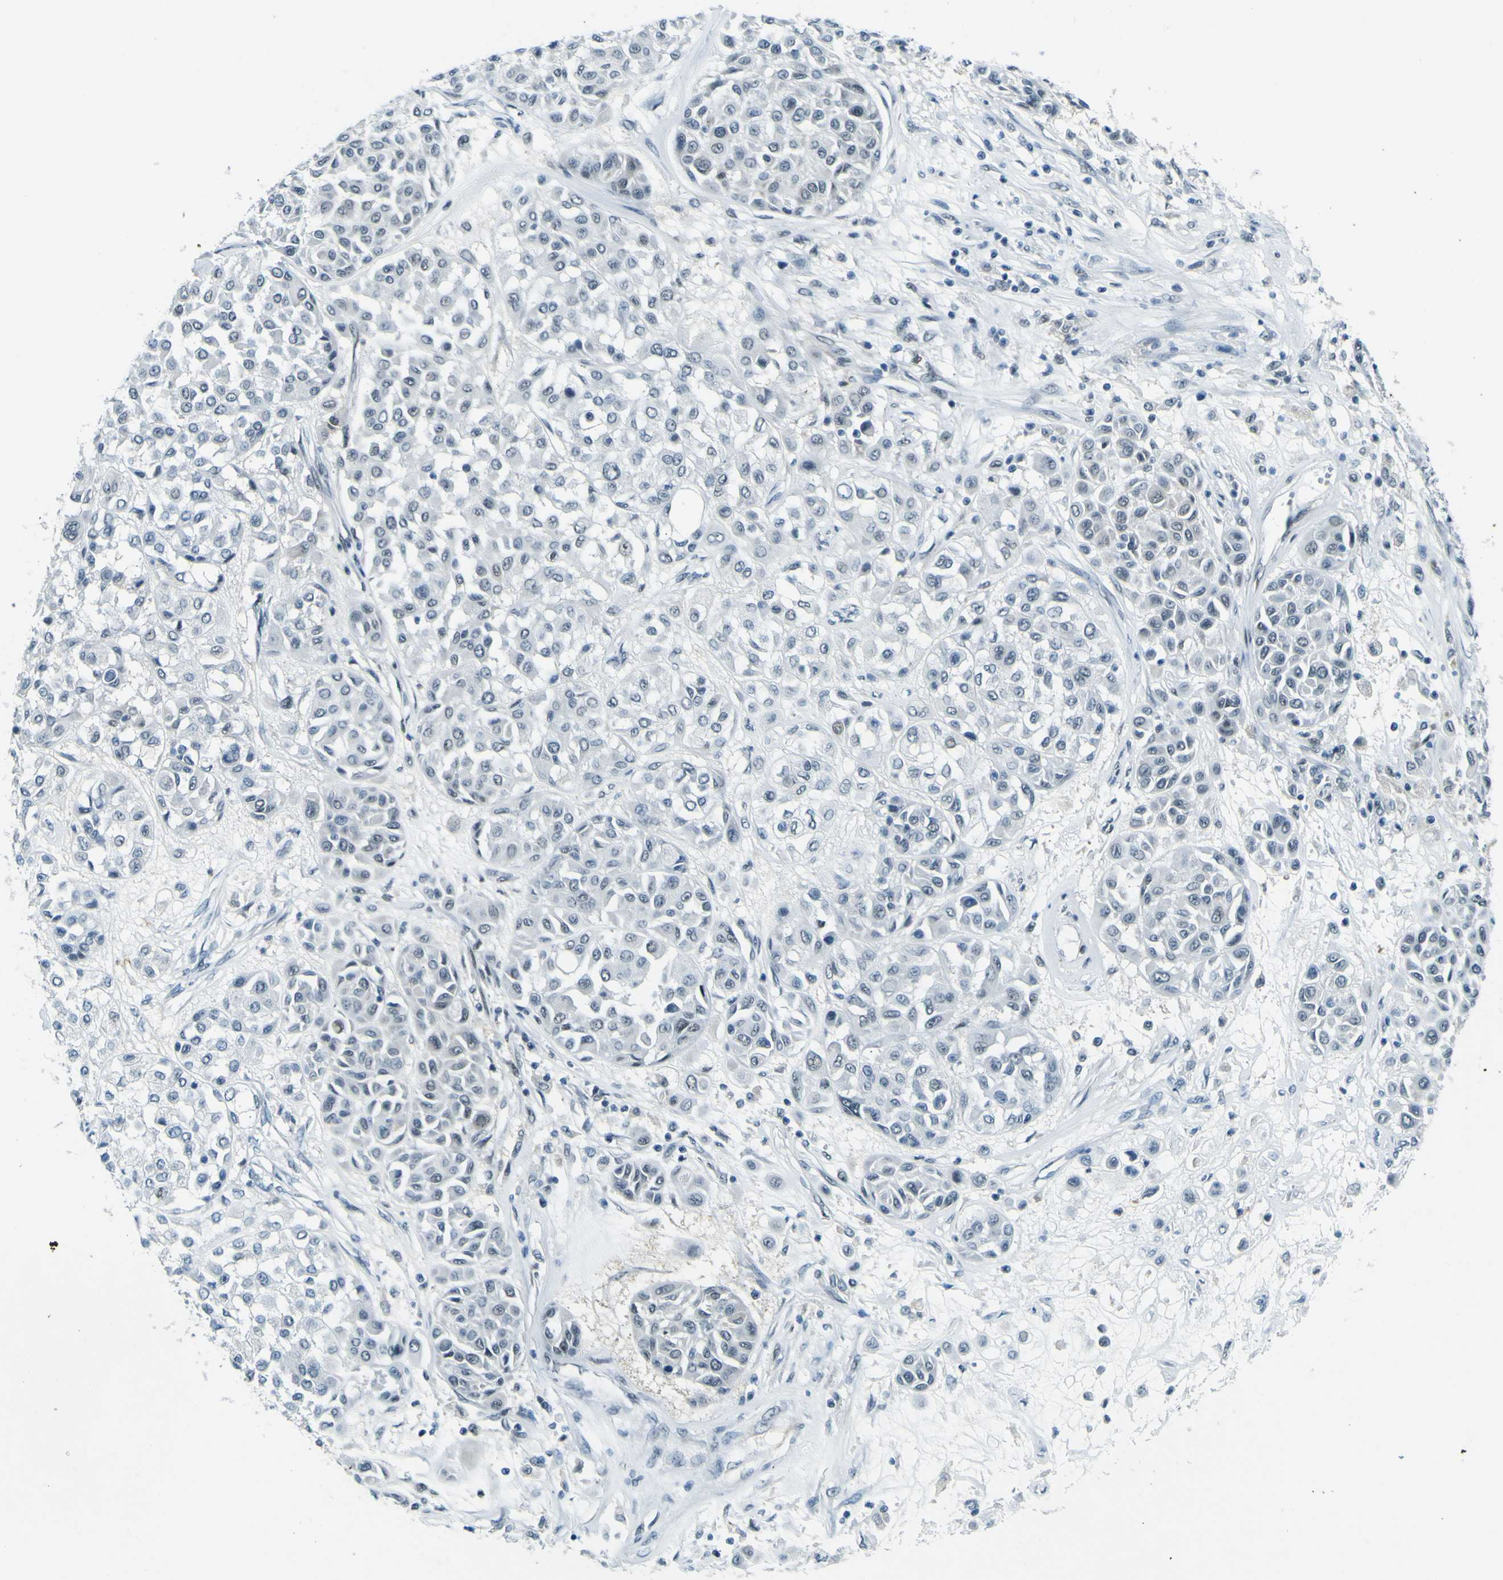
{"staining": {"intensity": "negative", "quantity": "none", "location": "none"}, "tissue": "melanoma", "cell_type": "Tumor cells", "image_type": "cancer", "snomed": [{"axis": "morphology", "description": "Malignant melanoma, Metastatic site"}, {"axis": "topography", "description": "Soft tissue"}], "caption": "Immunohistochemistry (IHC) image of melanoma stained for a protein (brown), which exhibits no expression in tumor cells.", "gene": "CEBPG", "patient": {"sex": "male", "age": 41}}